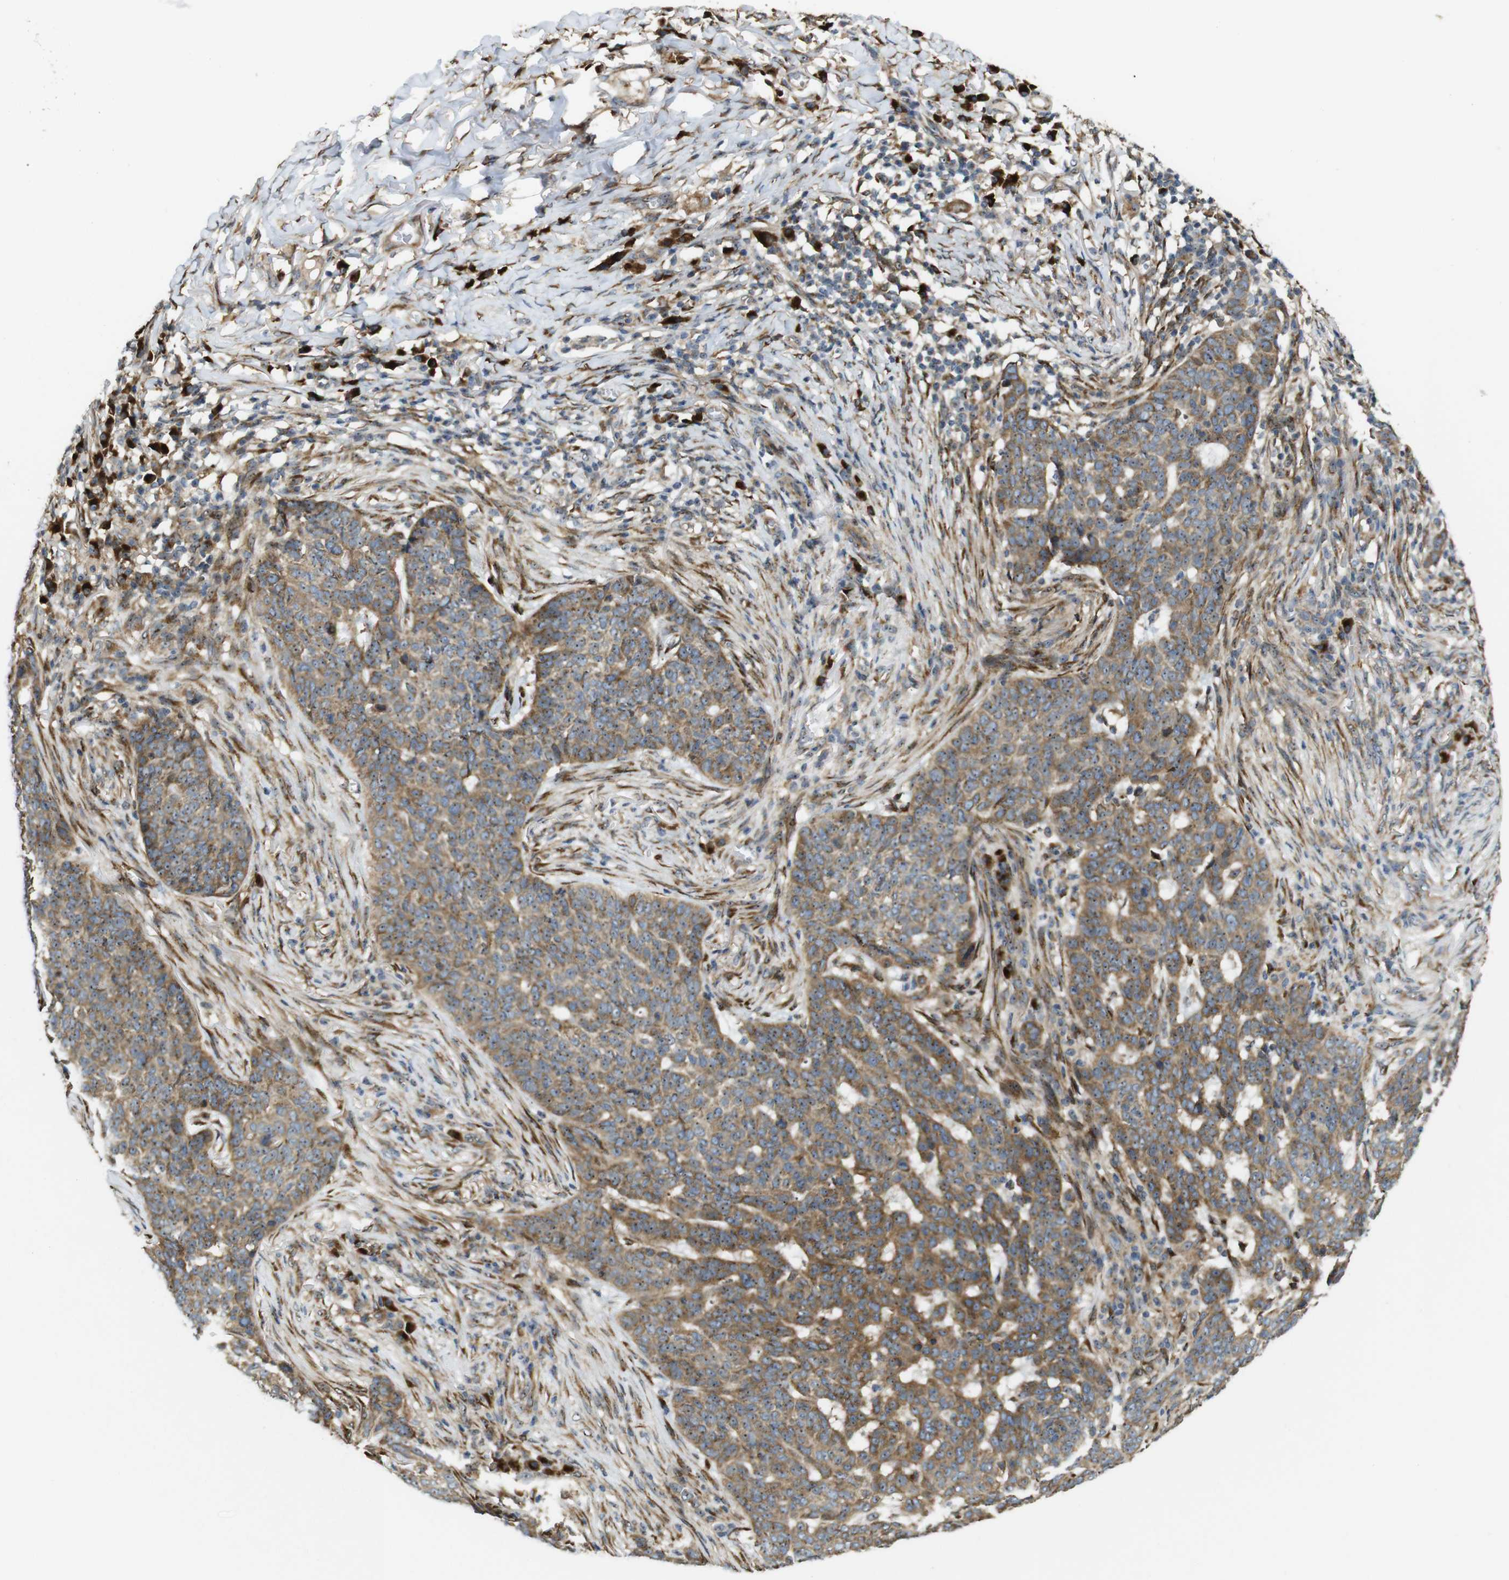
{"staining": {"intensity": "moderate", "quantity": ">75%", "location": "cytoplasmic/membranous"}, "tissue": "skin cancer", "cell_type": "Tumor cells", "image_type": "cancer", "snomed": [{"axis": "morphology", "description": "Basal cell carcinoma"}, {"axis": "topography", "description": "Skin"}], "caption": "Moderate cytoplasmic/membranous protein expression is seen in approximately >75% of tumor cells in skin basal cell carcinoma.", "gene": "TMEM143", "patient": {"sex": "male", "age": 85}}